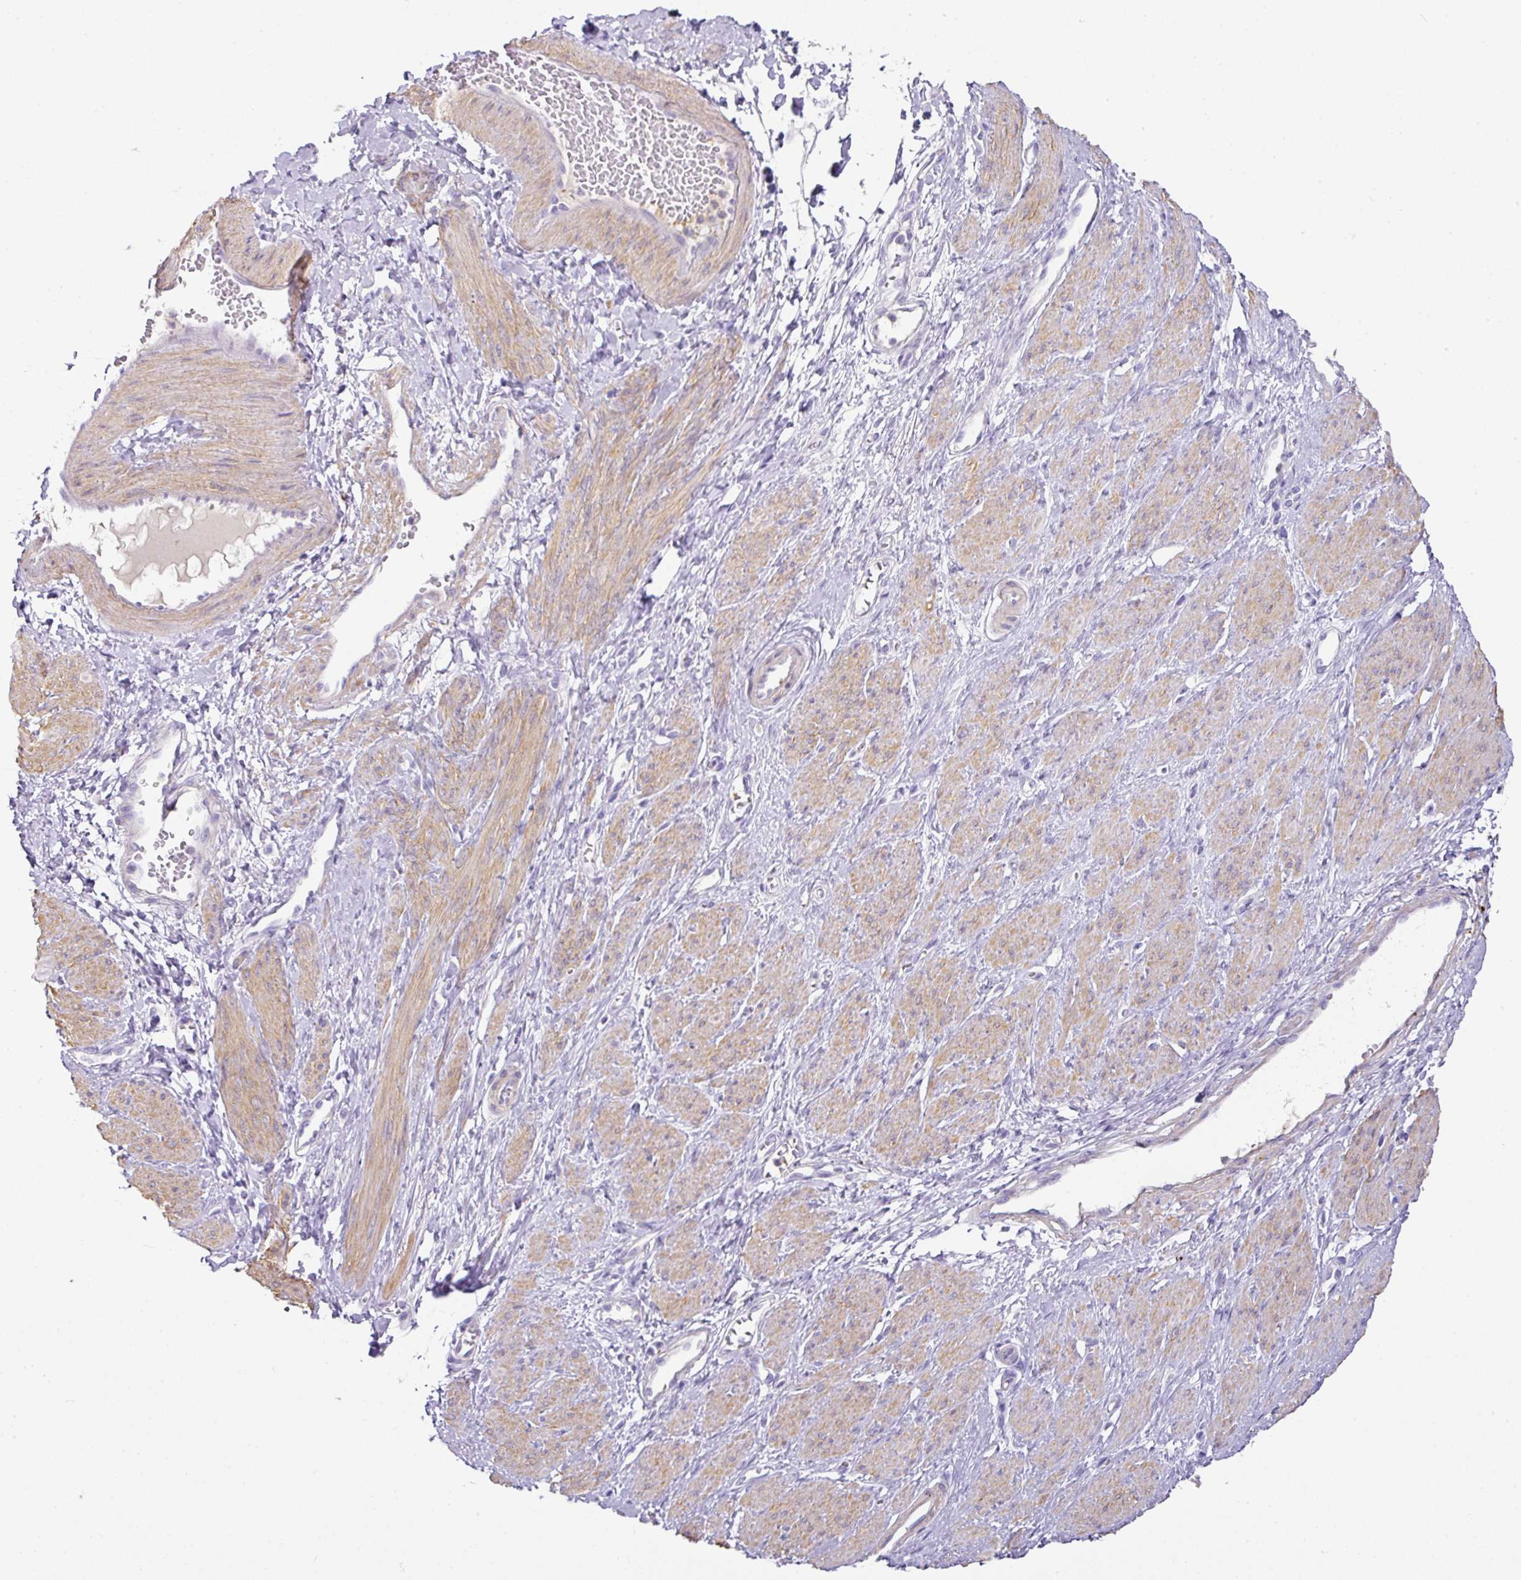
{"staining": {"intensity": "moderate", "quantity": "25%-75%", "location": "cytoplasmic/membranous"}, "tissue": "smooth muscle", "cell_type": "Smooth muscle cells", "image_type": "normal", "snomed": [{"axis": "morphology", "description": "Normal tissue, NOS"}, {"axis": "topography", "description": "Smooth muscle"}, {"axis": "topography", "description": "Uterus"}], "caption": "A brown stain highlights moderate cytoplasmic/membranous expression of a protein in smooth muscle cells of normal smooth muscle. (DAB IHC with brightfield microscopy, high magnification).", "gene": "TARM1", "patient": {"sex": "female", "age": 39}}